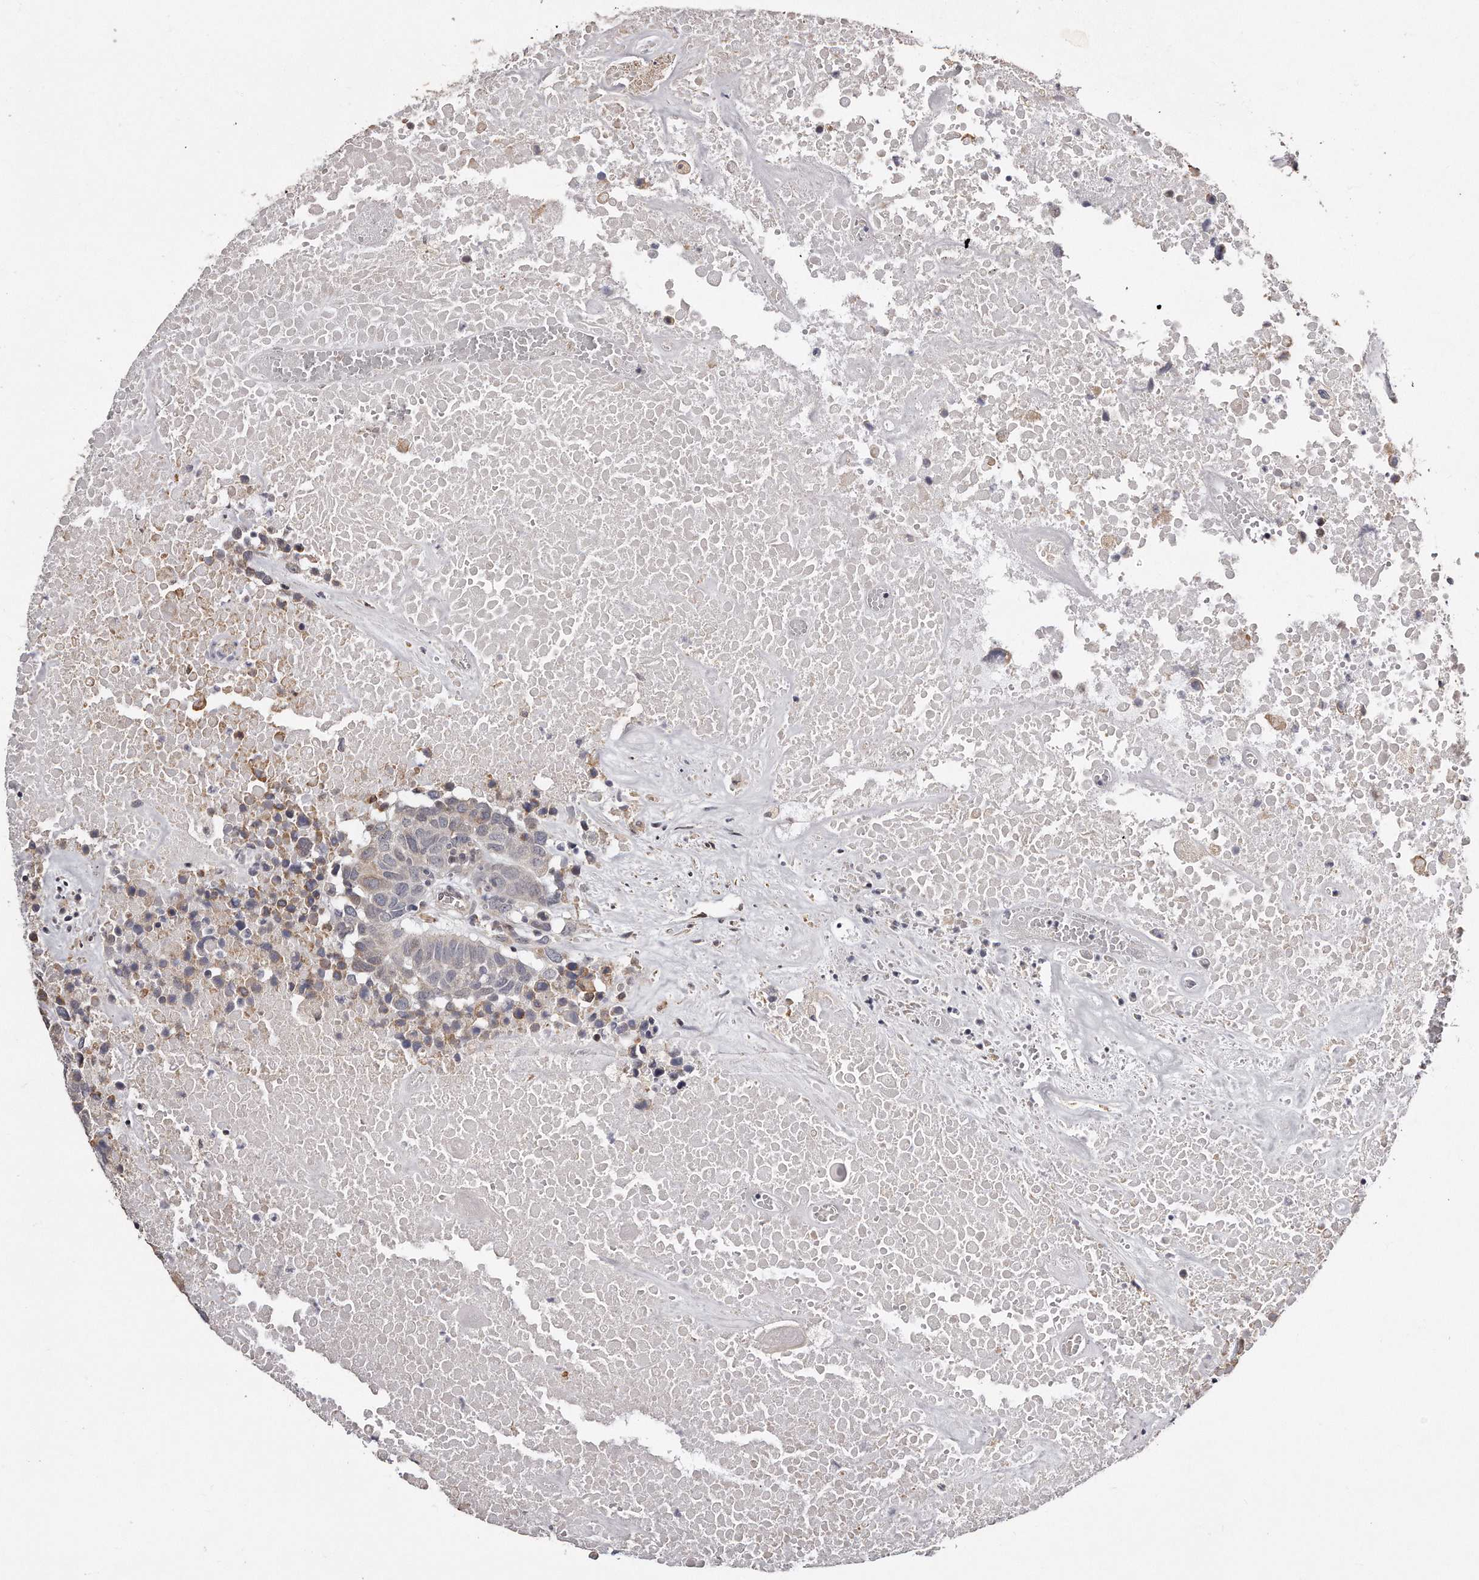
{"staining": {"intensity": "negative", "quantity": "none", "location": "none"}, "tissue": "head and neck cancer", "cell_type": "Tumor cells", "image_type": "cancer", "snomed": [{"axis": "morphology", "description": "Squamous cell carcinoma, NOS"}, {"axis": "topography", "description": "Head-Neck"}], "caption": "DAB immunohistochemical staining of squamous cell carcinoma (head and neck) displays no significant positivity in tumor cells. (DAB (3,3'-diaminobenzidine) IHC visualized using brightfield microscopy, high magnification).", "gene": "TRAPPC14", "patient": {"sex": "male", "age": 66}}